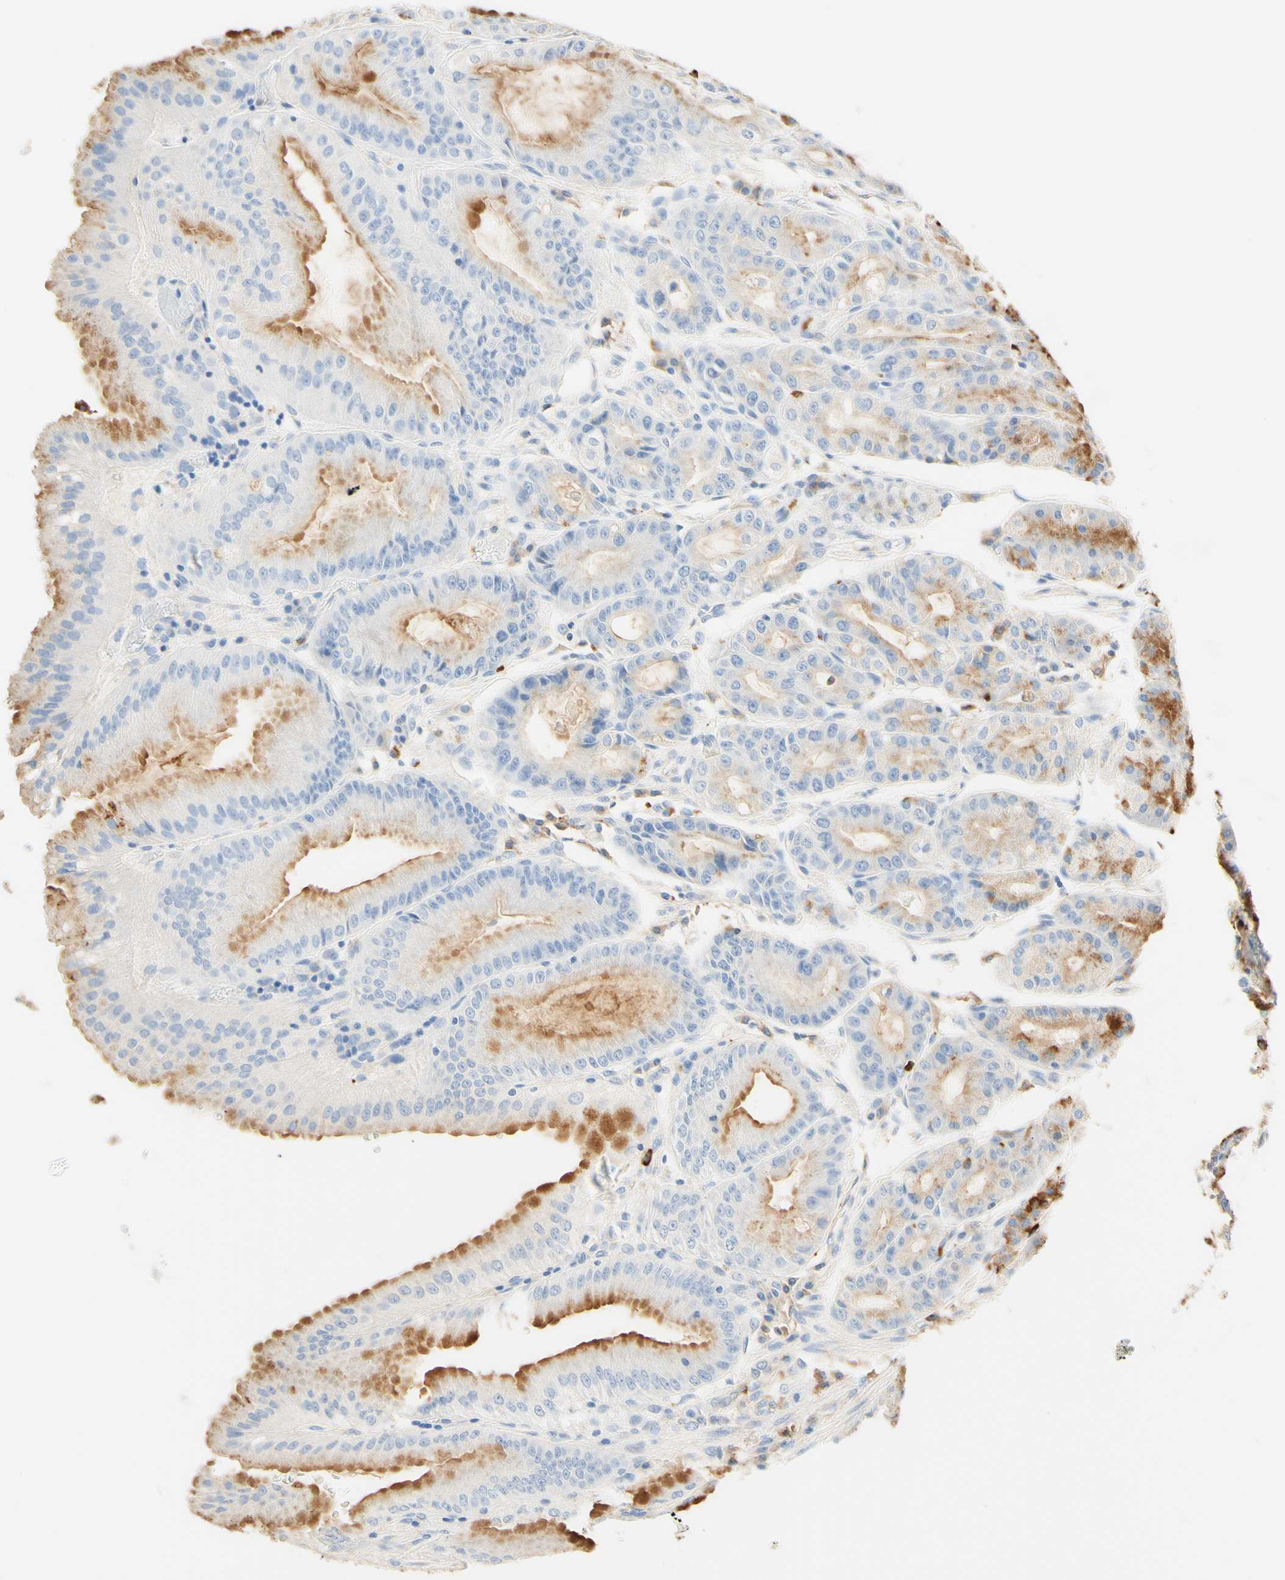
{"staining": {"intensity": "moderate", "quantity": "25%-75%", "location": "cytoplasmic/membranous"}, "tissue": "stomach", "cell_type": "Glandular cells", "image_type": "normal", "snomed": [{"axis": "morphology", "description": "Normal tissue, NOS"}, {"axis": "topography", "description": "Stomach, lower"}], "caption": "This micrograph reveals immunohistochemistry (IHC) staining of unremarkable human stomach, with medium moderate cytoplasmic/membranous positivity in about 25%-75% of glandular cells.", "gene": "CD63", "patient": {"sex": "male", "age": 71}}